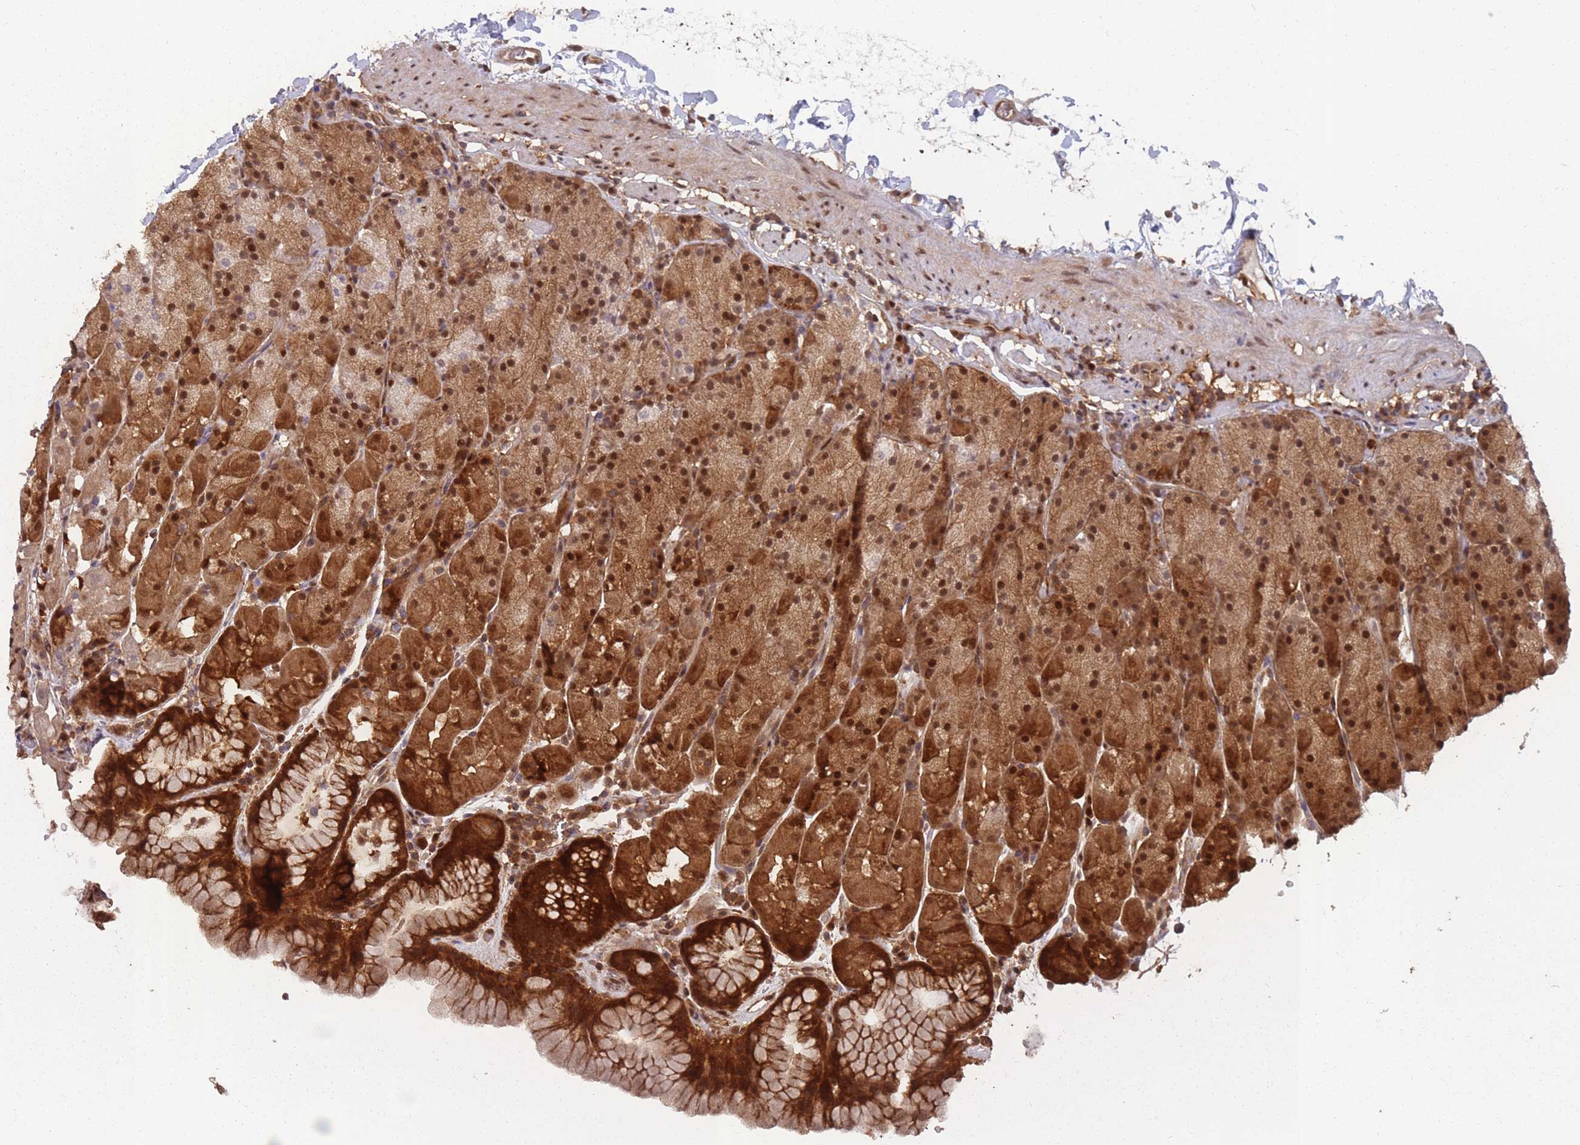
{"staining": {"intensity": "strong", "quantity": ">75%", "location": "cytoplasmic/membranous,nuclear"}, "tissue": "stomach", "cell_type": "Glandular cells", "image_type": "normal", "snomed": [{"axis": "morphology", "description": "Normal tissue, NOS"}, {"axis": "topography", "description": "Stomach, upper"}, {"axis": "topography", "description": "Stomach, lower"}], "caption": "Brown immunohistochemical staining in normal stomach demonstrates strong cytoplasmic/membranous,nuclear positivity in approximately >75% of glandular cells.", "gene": "PPP6R3", "patient": {"sex": "male", "age": 67}}